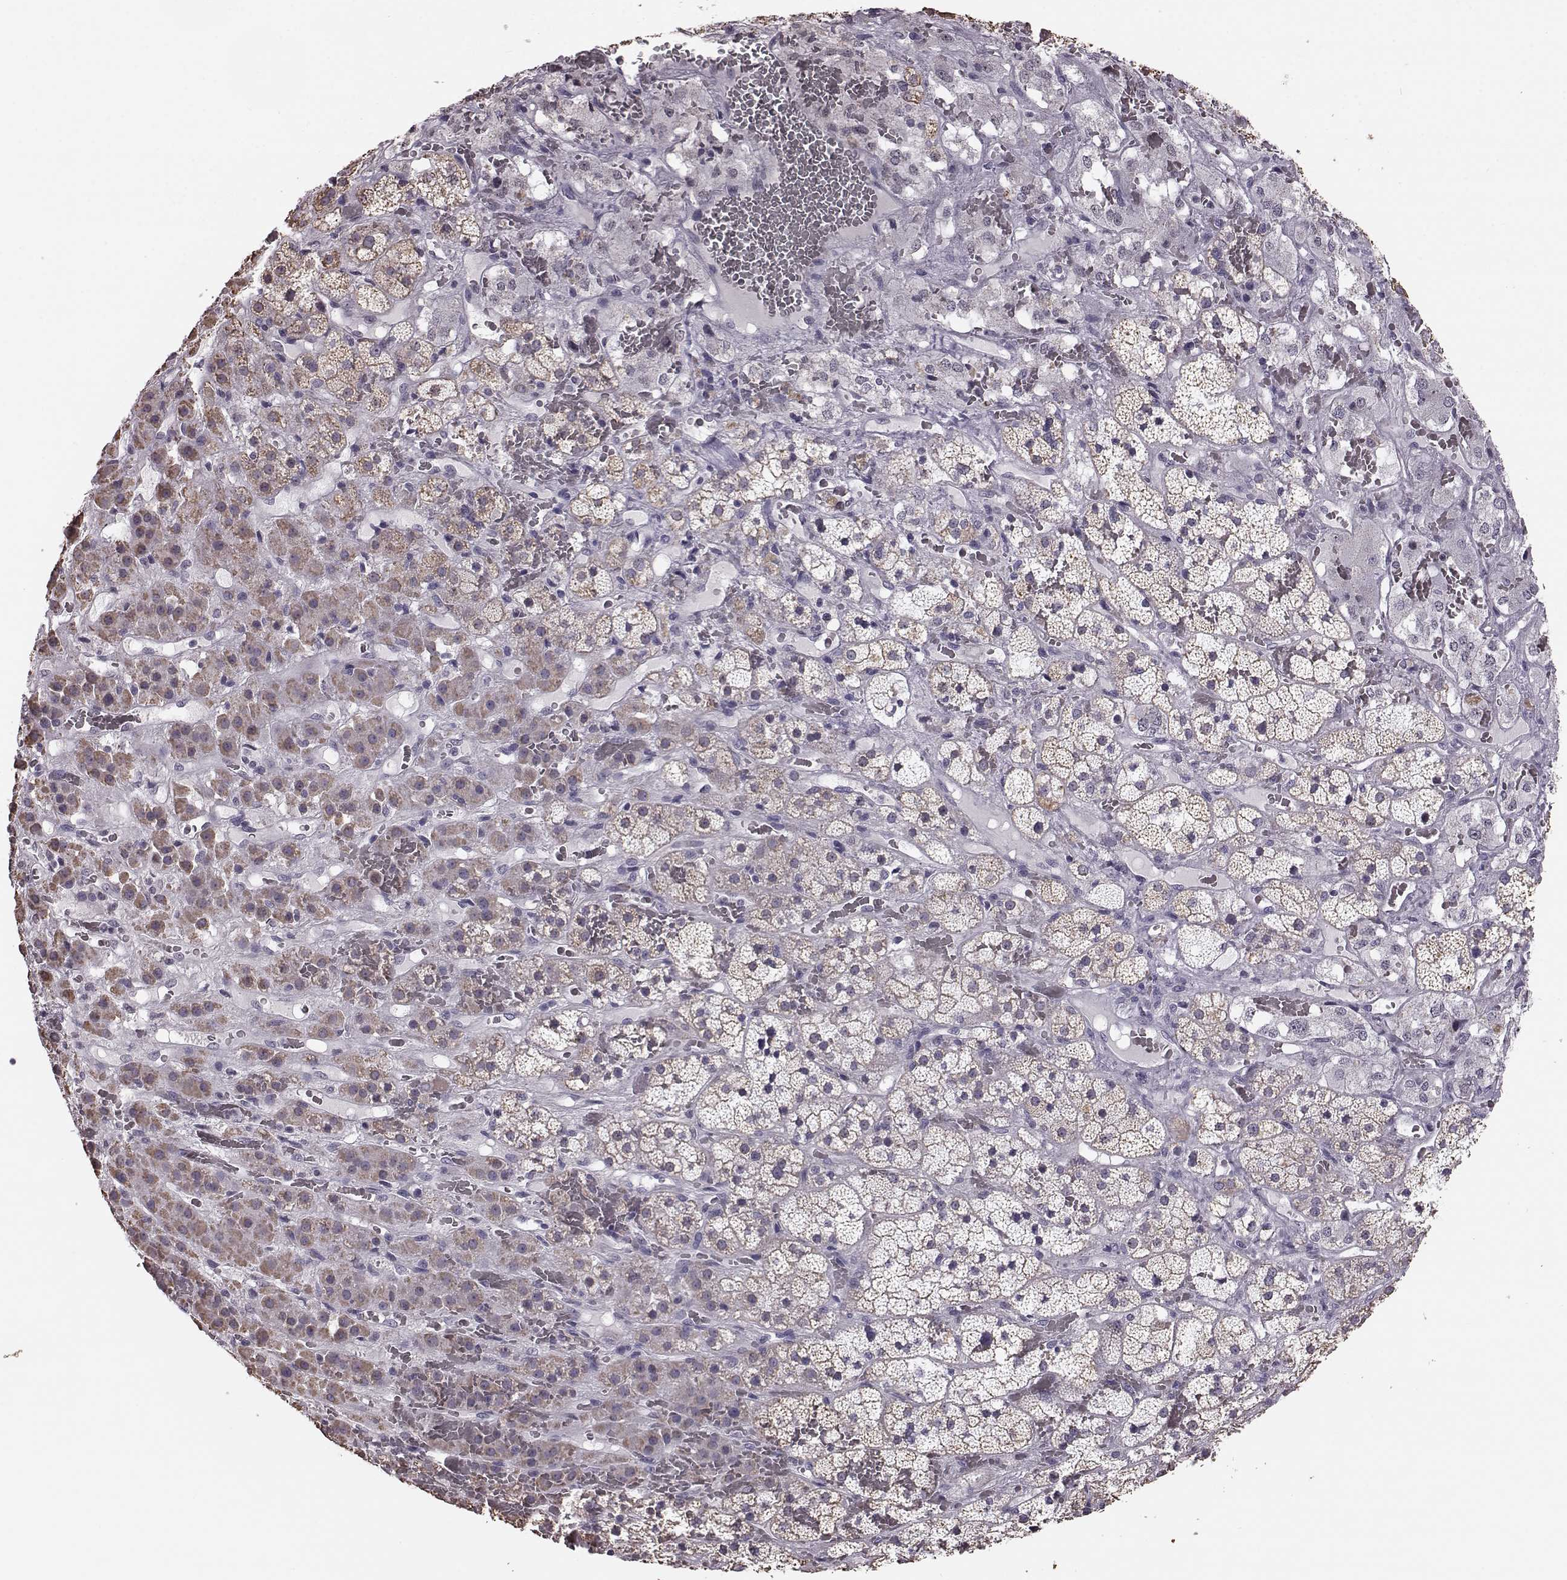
{"staining": {"intensity": "weak", "quantity": "<25%", "location": "cytoplasmic/membranous"}, "tissue": "adrenal gland", "cell_type": "Glandular cells", "image_type": "normal", "snomed": [{"axis": "morphology", "description": "Normal tissue, NOS"}, {"axis": "topography", "description": "Adrenal gland"}], "caption": "Immunohistochemistry image of unremarkable adrenal gland: adrenal gland stained with DAB (3,3'-diaminobenzidine) exhibits no significant protein positivity in glandular cells.", "gene": "ALDH3A1", "patient": {"sex": "male", "age": 57}}